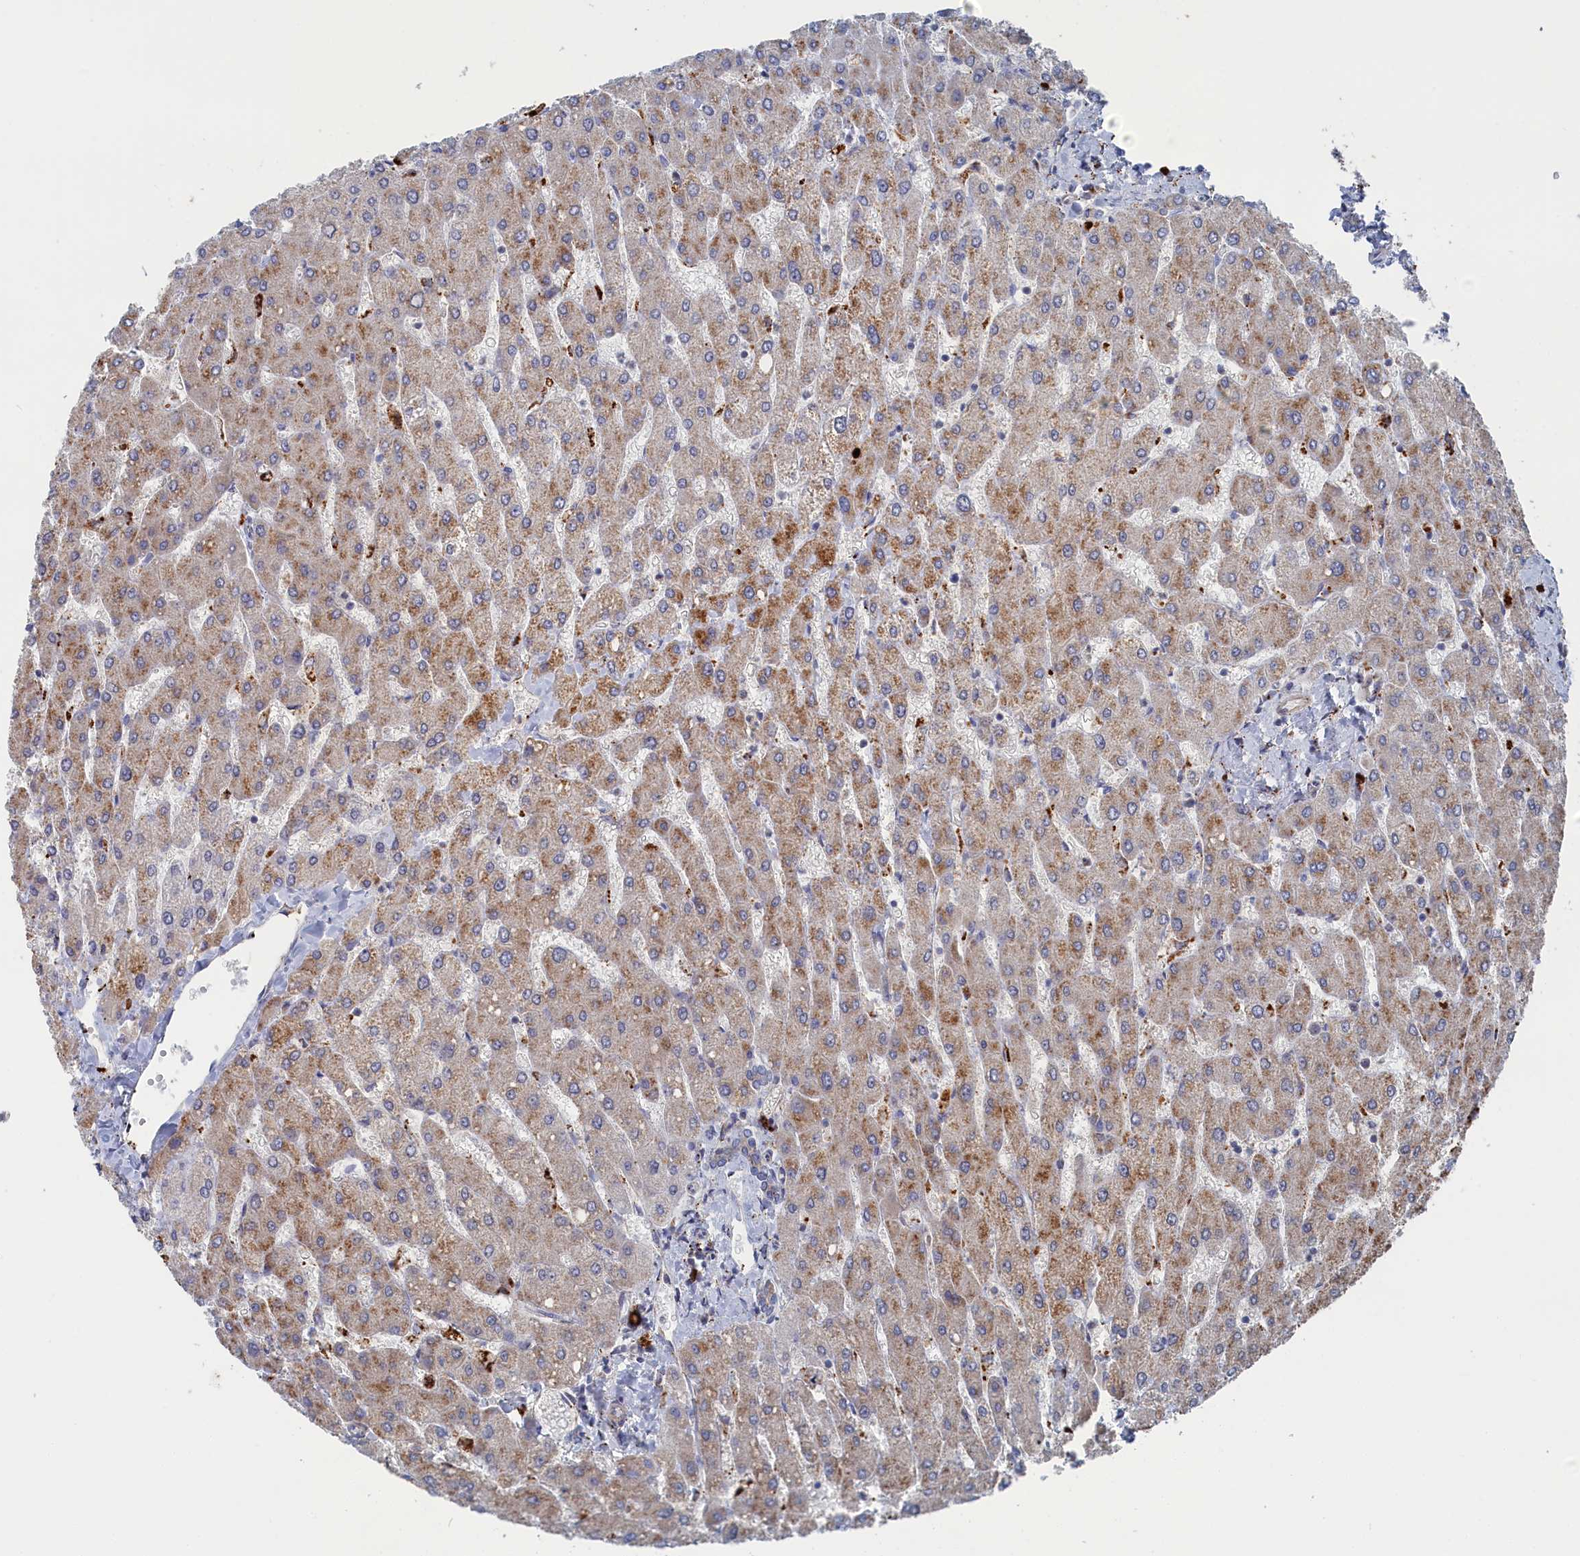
{"staining": {"intensity": "weak", "quantity": ">75%", "location": "cytoplasmic/membranous"}, "tissue": "liver", "cell_type": "Cholangiocytes", "image_type": "normal", "snomed": [{"axis": "morphology", "description": "Normal tissue, NOS"}, {"axis": "topography", "description": "Liver"}], "caption": "Immunohistochemistry (IHC) histopathology image of normal human liver stained for a protein (brown), which displays low levels of weak cytoplasmic/membranous positivity in about >75% of cholangiocytes.", "gene": "FILIP1L", "patient": {"sex": "male", "age": 55}}